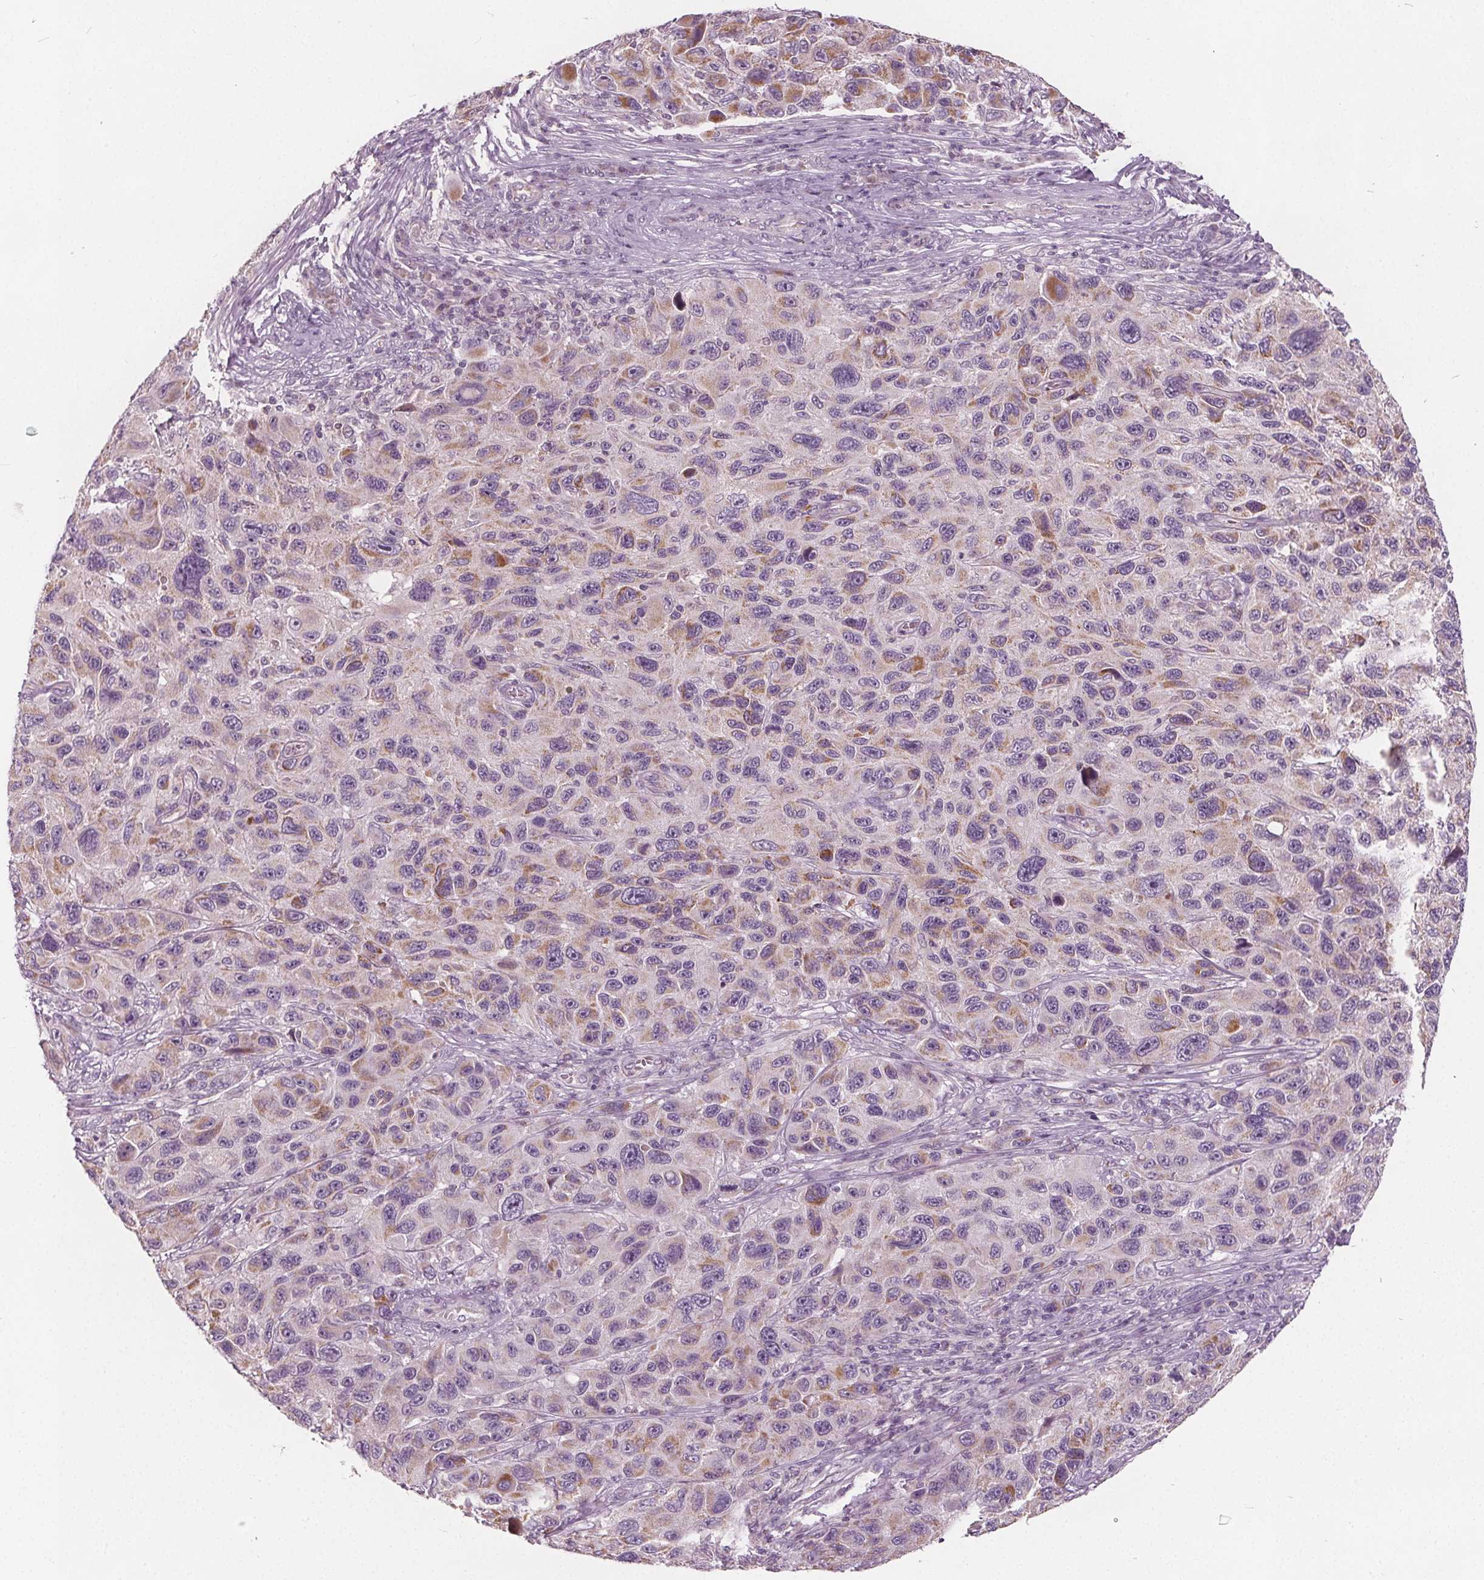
{"staining": {"intensity": "moderate", "quantity": "25%-75%", "location": "cytoplasmic/membranous"}, "tissue": "melanoma", "cell_type": "Tumor cells", "image_type": "cancer", "snomed": [{"axis": "morphology", "description": "Malignant melanoma, NOS"}, {"axis": "topography", "description": "Skin"}], "caption": "Protein analysis of melanoma tissue reveals moderate cytoplasmic/membranous staining in approximately 25%-75% of tumor cells.", "gene": "ECI2", "patient": {"sex": "male", "age": 53}}